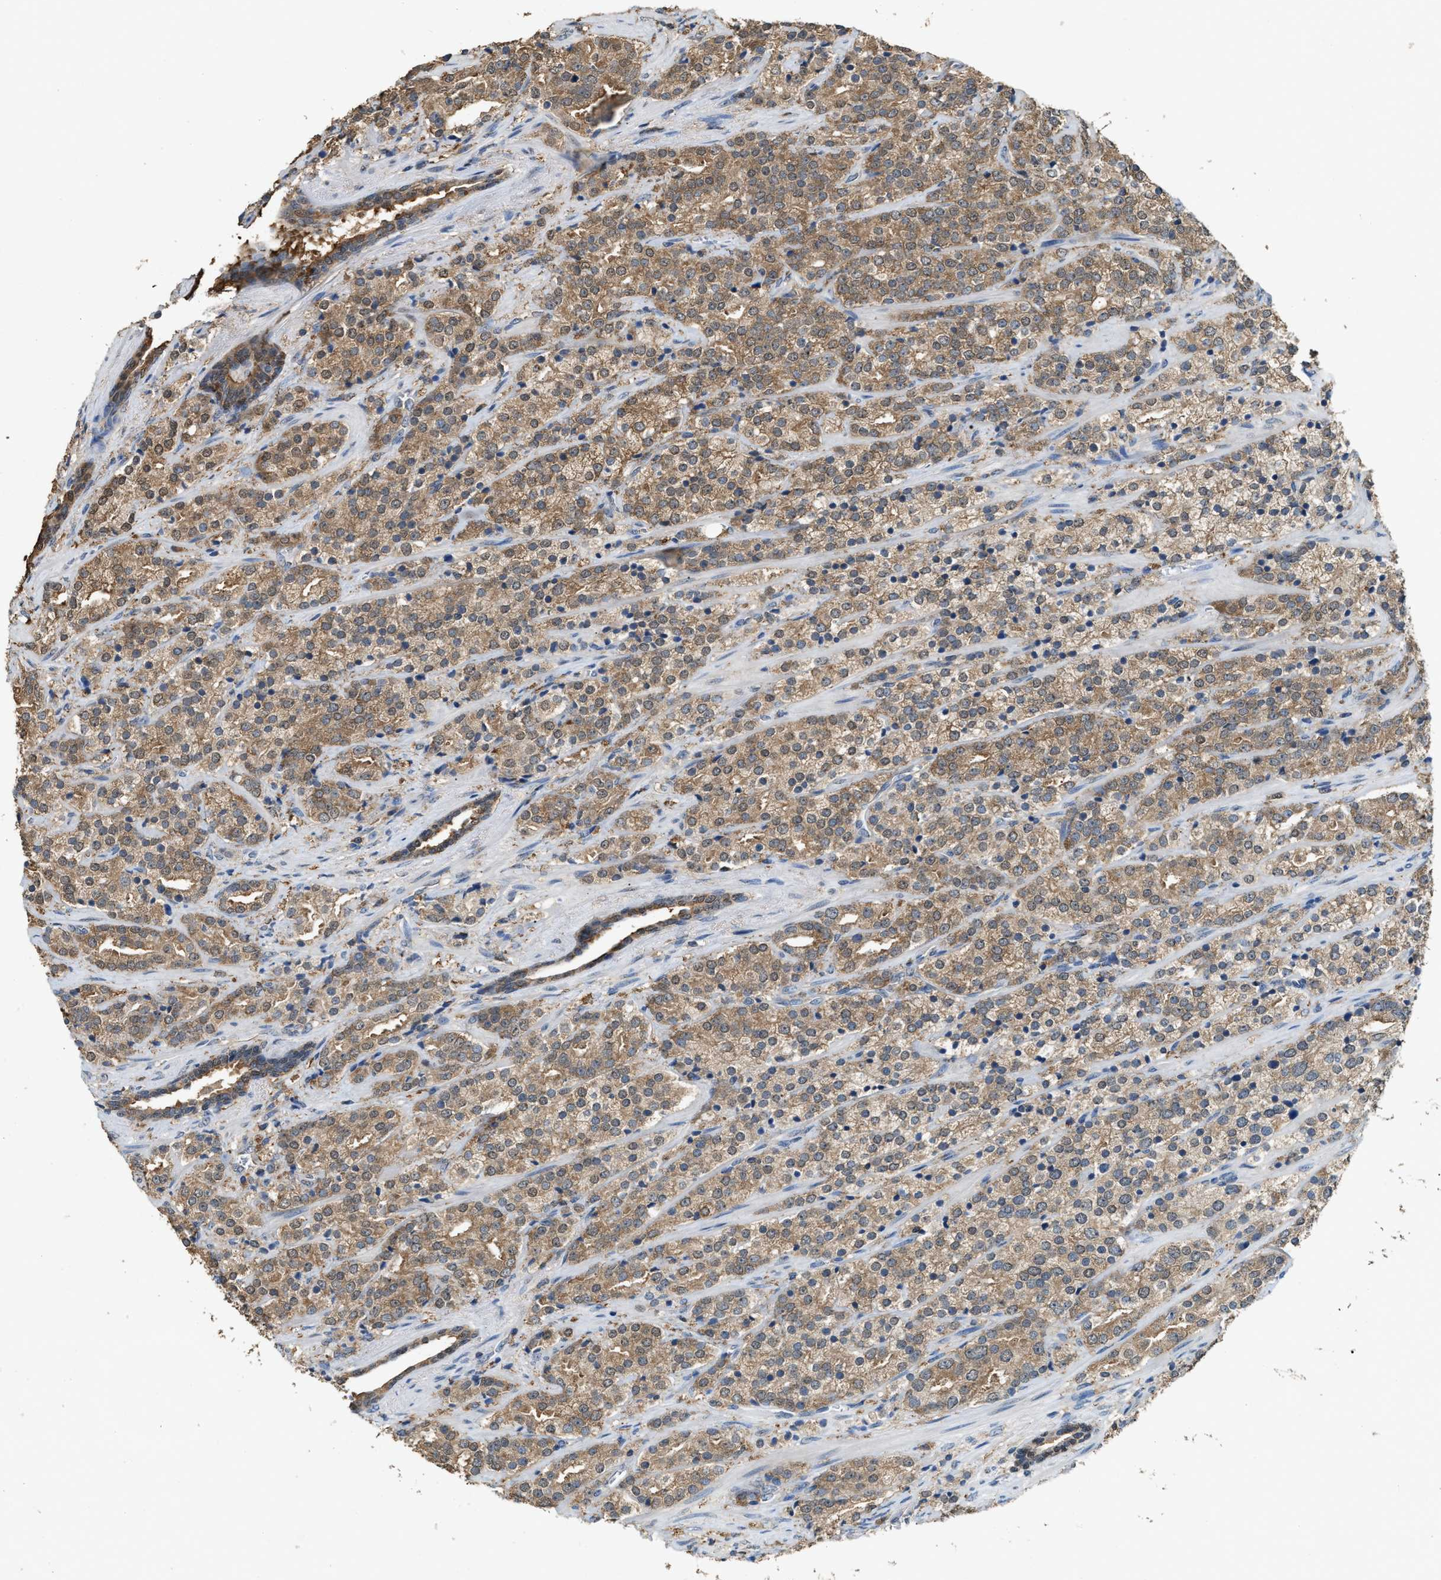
{"staining": {"intensity": "moderate", "quantity": ">75%", "location": "cytoplasmic/membranous"}, "tissue": "prostate cancer", "cell_type": "Tumor cells", "image_type": "cancer", "snomed": [{"axis": "morphology", "description": "Adenocarcinoma, High grade"}, {"axis": "topography", "description": "Prostate"}], "caption": "Immunohistochemical staining of adenocarcinoma (high-grade) (prostate) shows medium levels of moderate cytoplasmic/membranous positivity in about >75% of tumor cells. The staining was performed using DAB (3,3'-diaminobenzidine) to visualize the protein expression in brown, while the nuclei were stained in blue with hematoxylin (Magnification: 20x).", "gene": "GCN1", "patient": {"sex": "male", "age": 71}}